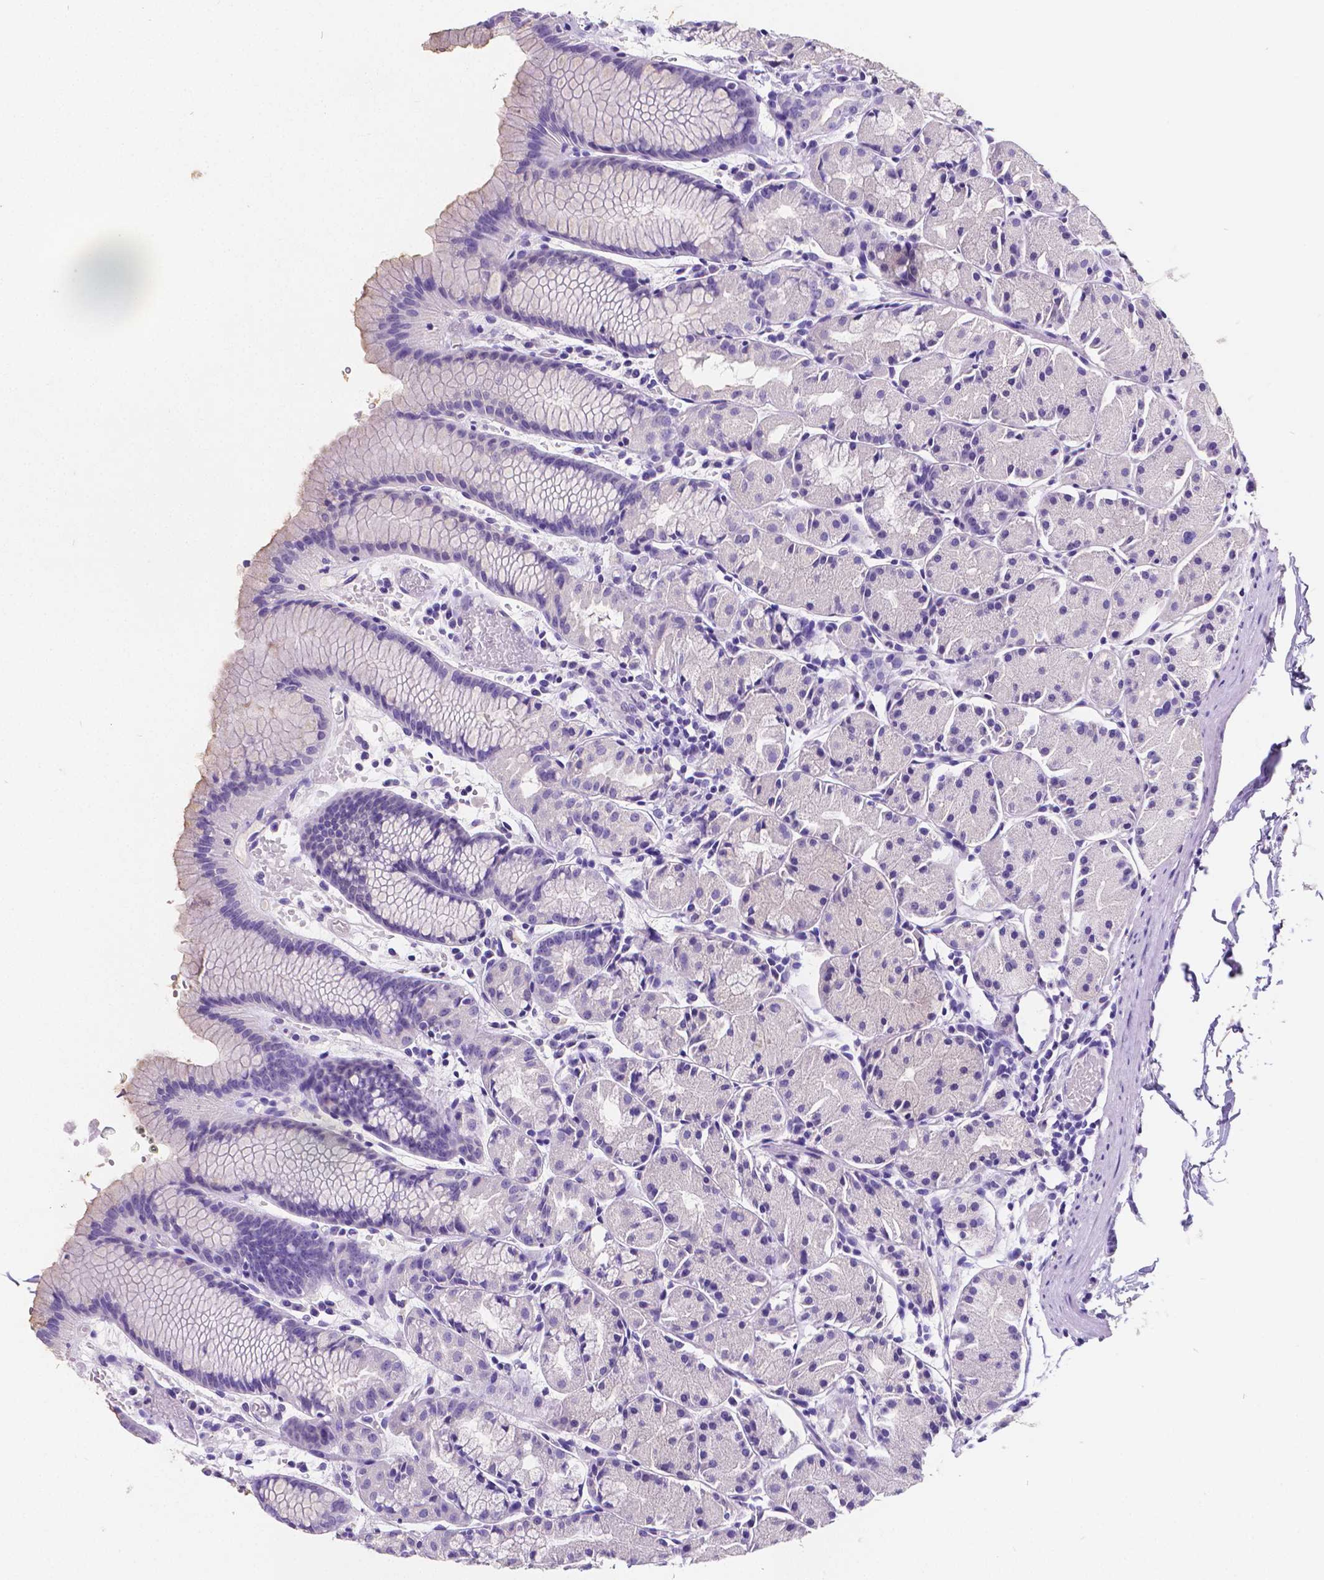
{"staining": {"intensity": "negative", "quantity": "none", "location": "none"}, "tissue": "stomach", "cell_type": "Glandular cells", "image_type": "normal", "snomed": [{"axis": "morphology", "description": "Normal tissue, NOS"}, {"axis": "topography", "description": "Stomach, upper"}], "caption": "This histopathology image is of benign stomach stained with immunohistochemistry (IHC) to label a protein in brown with the nuclei are counter-stained blue. There is no staining in glandular cells.", "gene": "SATB2", "patient": {"sex": "male", "age": 47}}